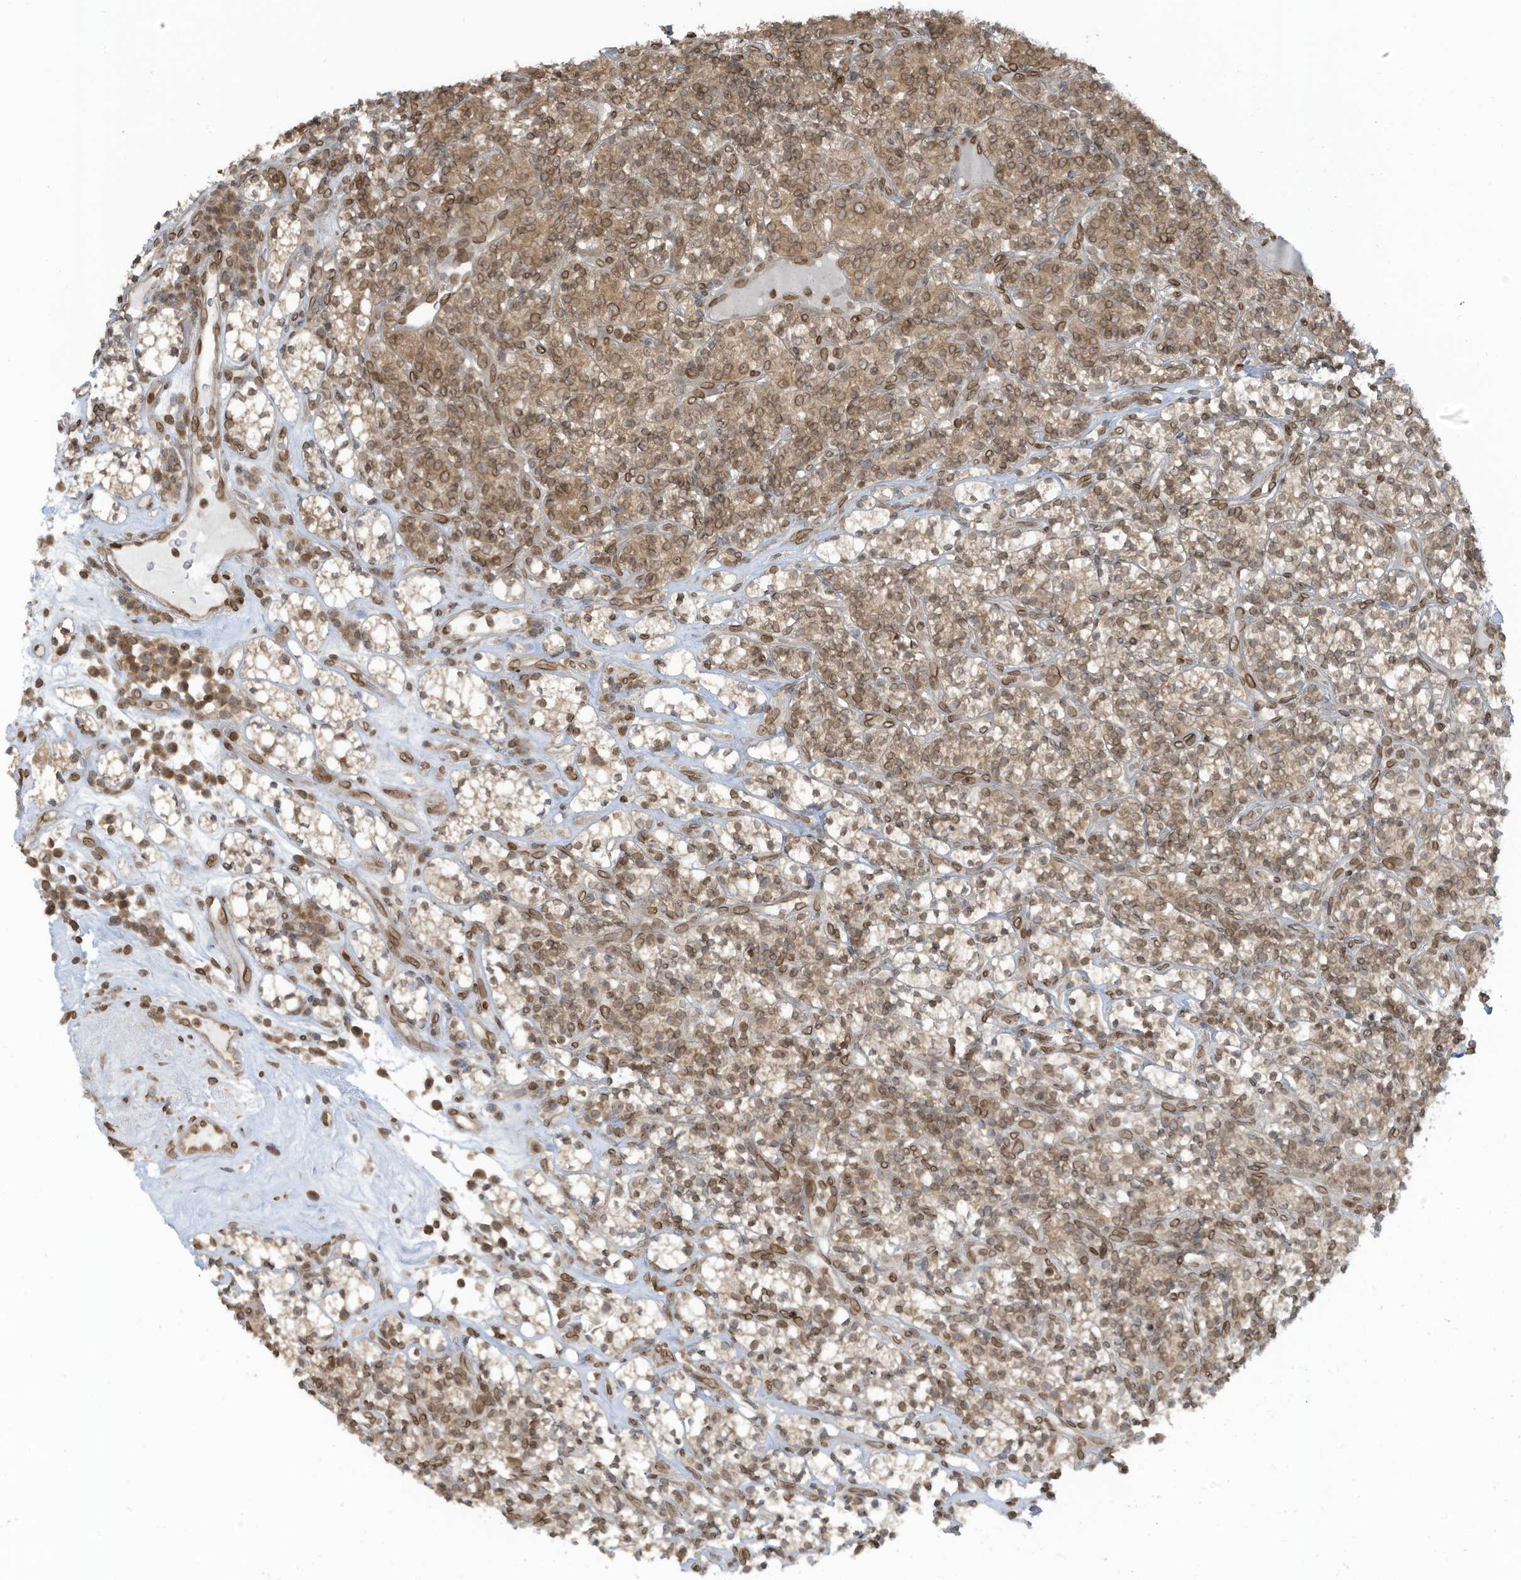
{"staining": {"intensity": "moderate", "quantity": ">75%", "location": "cytoplasmic/membranous,nuclear"}, "tissue": "renal cancer", "cell_type": "Tumor cells", "image_type": "cancer", "snomed": [{"axis": "morphology", "description": "Adenocarcinoma, NOS"}, {"axis": "topography", "description": "Kidney"}], "caption": "An immunohistochemistry (IHC) micrograph of tumor tissue is shown. Protein staining in brown highlights moderate cytoplasmic/membranous and nuclear positivity in adenocarcinoma (renal) within tumor cells. The staining was performed using DAB (3,3'-diaminobenzidine), with brown indicating positive protein expression. Nuclei are stained blue with hematoxylin.", "gene": "RABL3", "patient": {"sex": "male", "age": 77}}